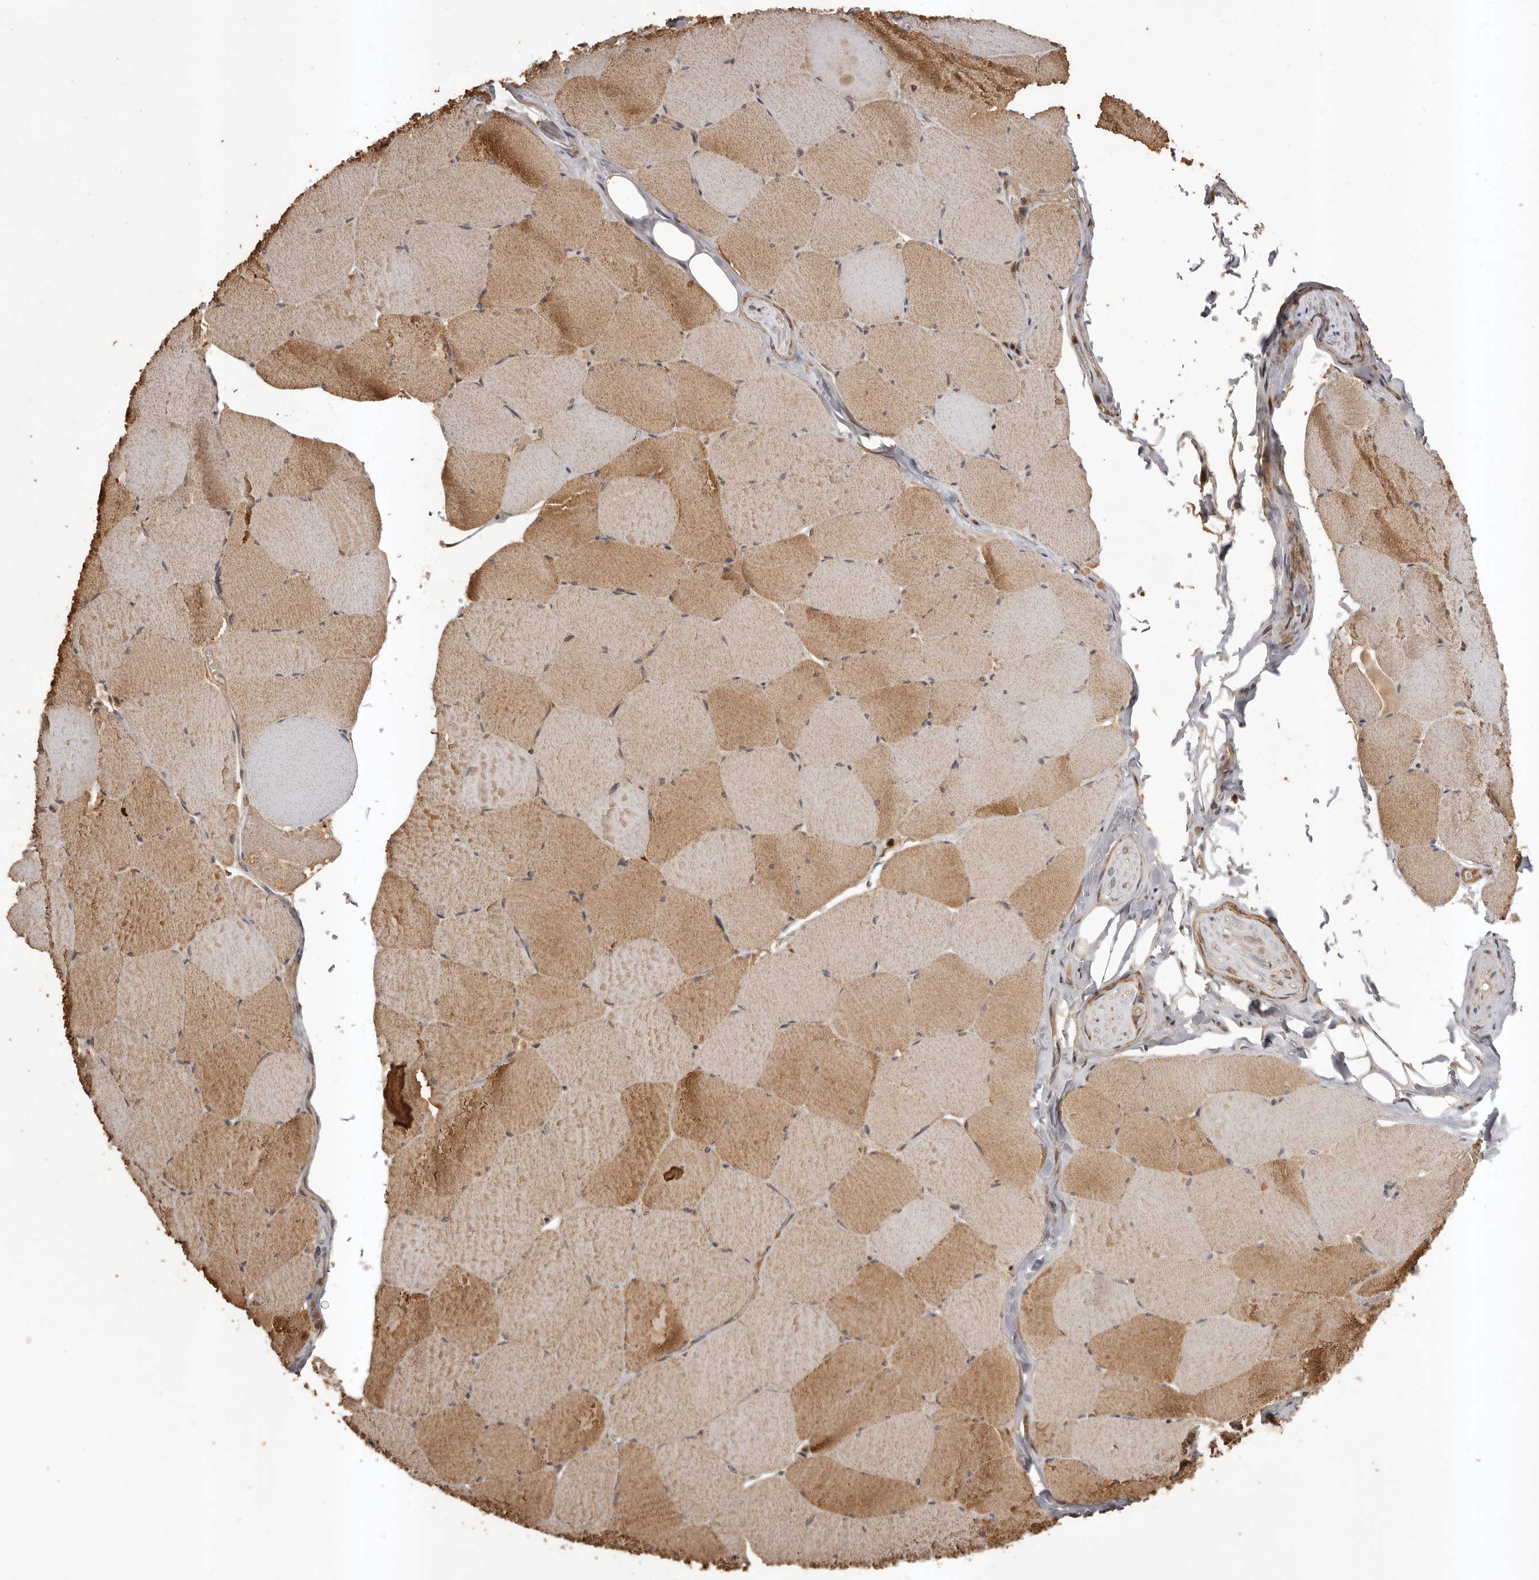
{"staining": {"intensity": "moderate", "quantity": ">75%", "location": "cytoplasmic/membranous"}, "tissue": "skeletal muscle", "cell_type": "Myocytes", "image_type": "normal", "snomed": [{"axis": "morphology", "description": "Normal tissue, NOS"}, {"axis": "topography", "description": "Skeletal muscle"}, {"axis": "topography", "description": "Head-Neck"}], "caption": "A brown stain shows moderate cytoplasmic/membranous staining of a protein in myocytes of unremarkable skeletal muscle.", "gene": "SLC22A3", "patient": {"sex": "male", "age": 66}}